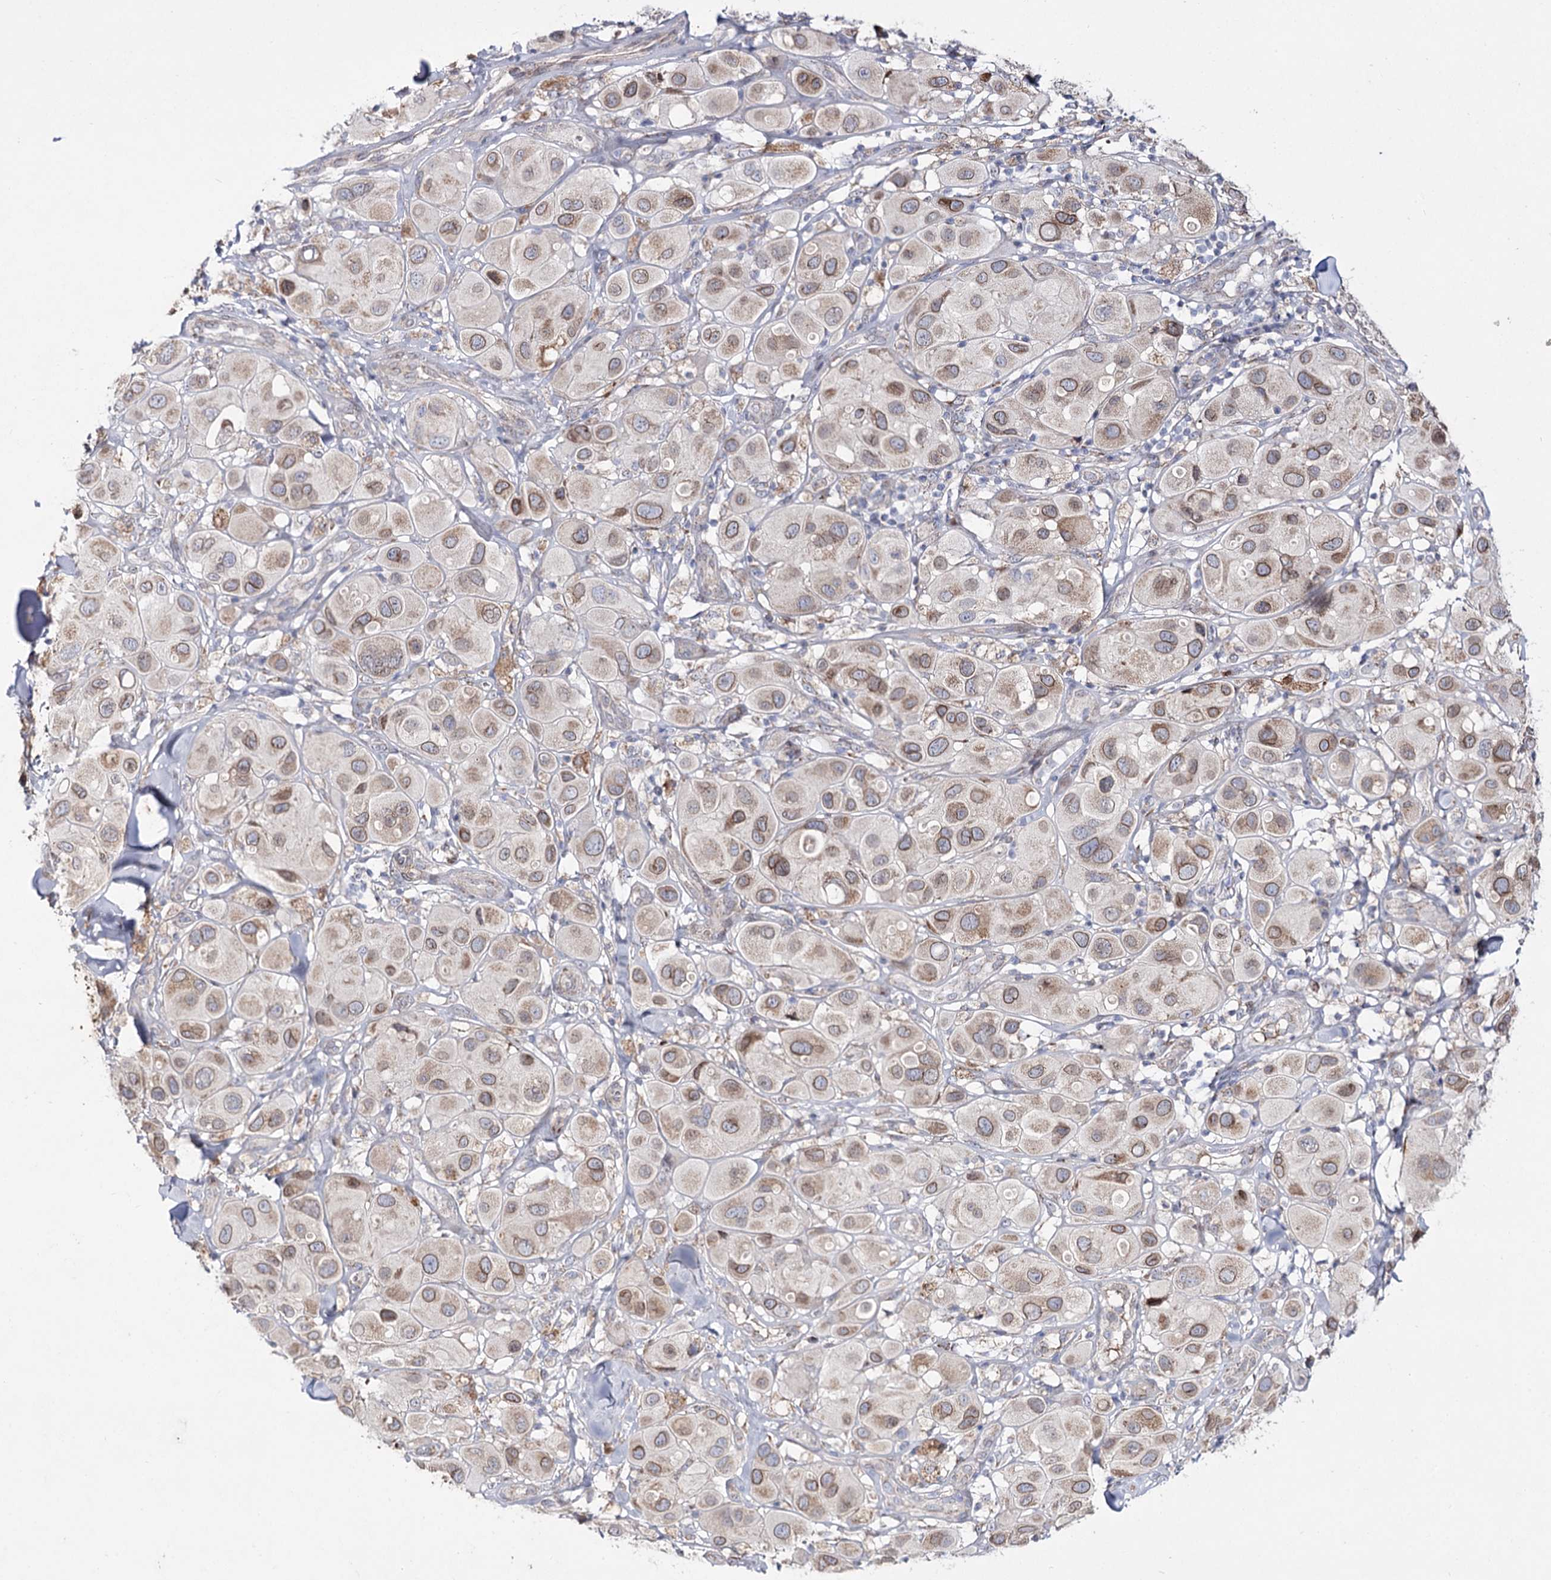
{"staining": {"intensity": "moderate", "quantity": "<25%", "location": "cytoplasmic/membranous"}, "tissue": "melanoma", "cell_type": "Tumor cells", "image_type": "cancer", "snomed": [{"axis": "morphology", "description": "Malignant melanoma, Metastatic site"}, {"axis": "topography", "description": "Skin"}], "caption": "A photomicrograph of human melanoma stained for a protein reveals moderate cytoplasmic/membranous brown staining in tumor cells.", "gene": "C11orf80", "patient": {"sex": "male", "age": 41}}